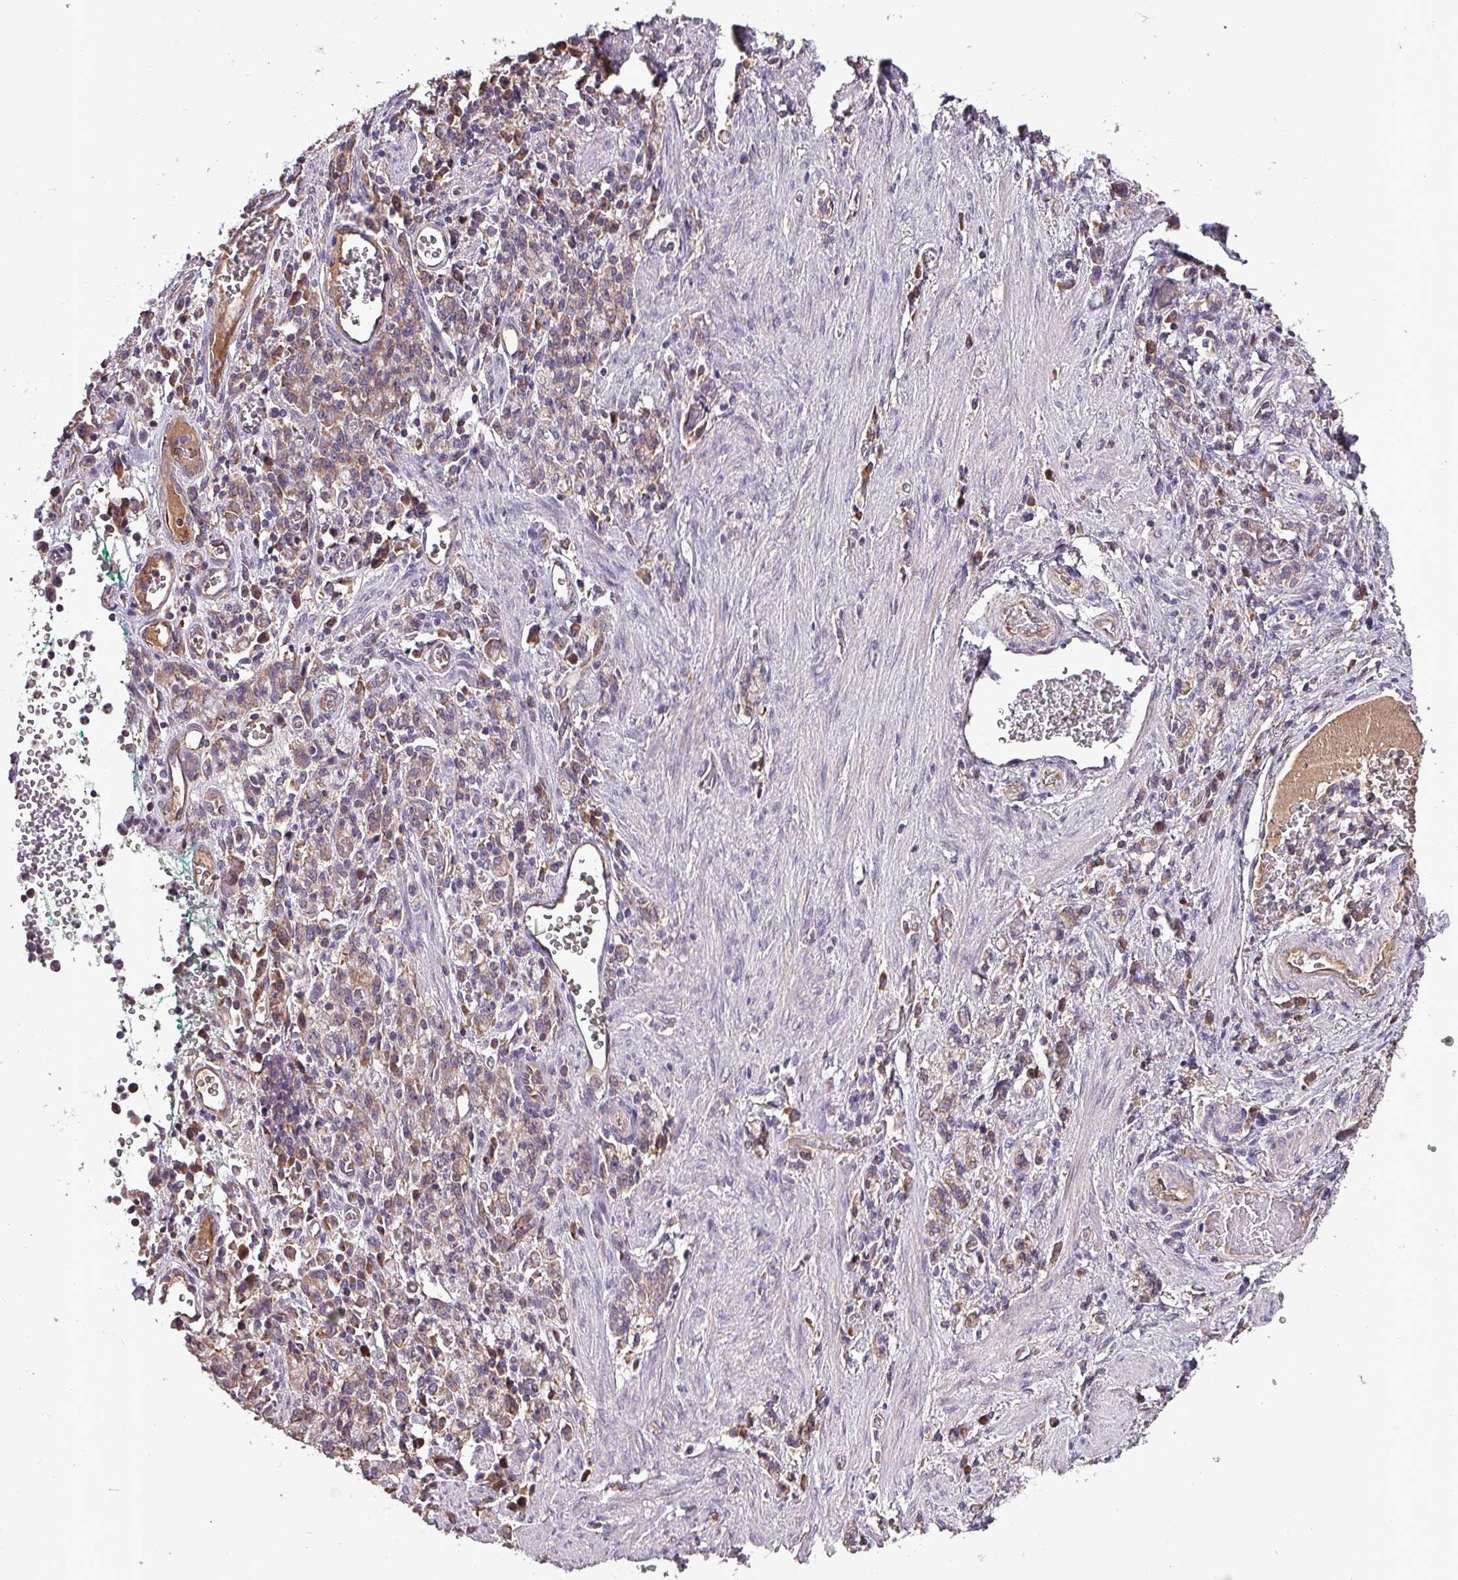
{"staining": {"intensity": "weak", "quantity": ">75%", "location": "cytoplasmic/membranous"}, "tissue": "stomach cancer", "cell_type": "Tumor cells", "image_type": "cancer", "snomed": [{"axis": "morphology", "description": "Adenocarcinoma, NOS"}, {"axis": "topography", "description": "Stomach"}], "caption": "The immunohistochemical stain highlights weak cytoplasmic/membranous positivity in tumor cells of stomach cancer (adenocarcinoma) tissue. Using DAB (3,3'-diaminobenzidine) (brown) and hematoxylin (blue) stains, captured at high magnification using brightfield microscopy.", "gene": "PAFAH1B2", "patient": {"sex": "male", "age": 77}}